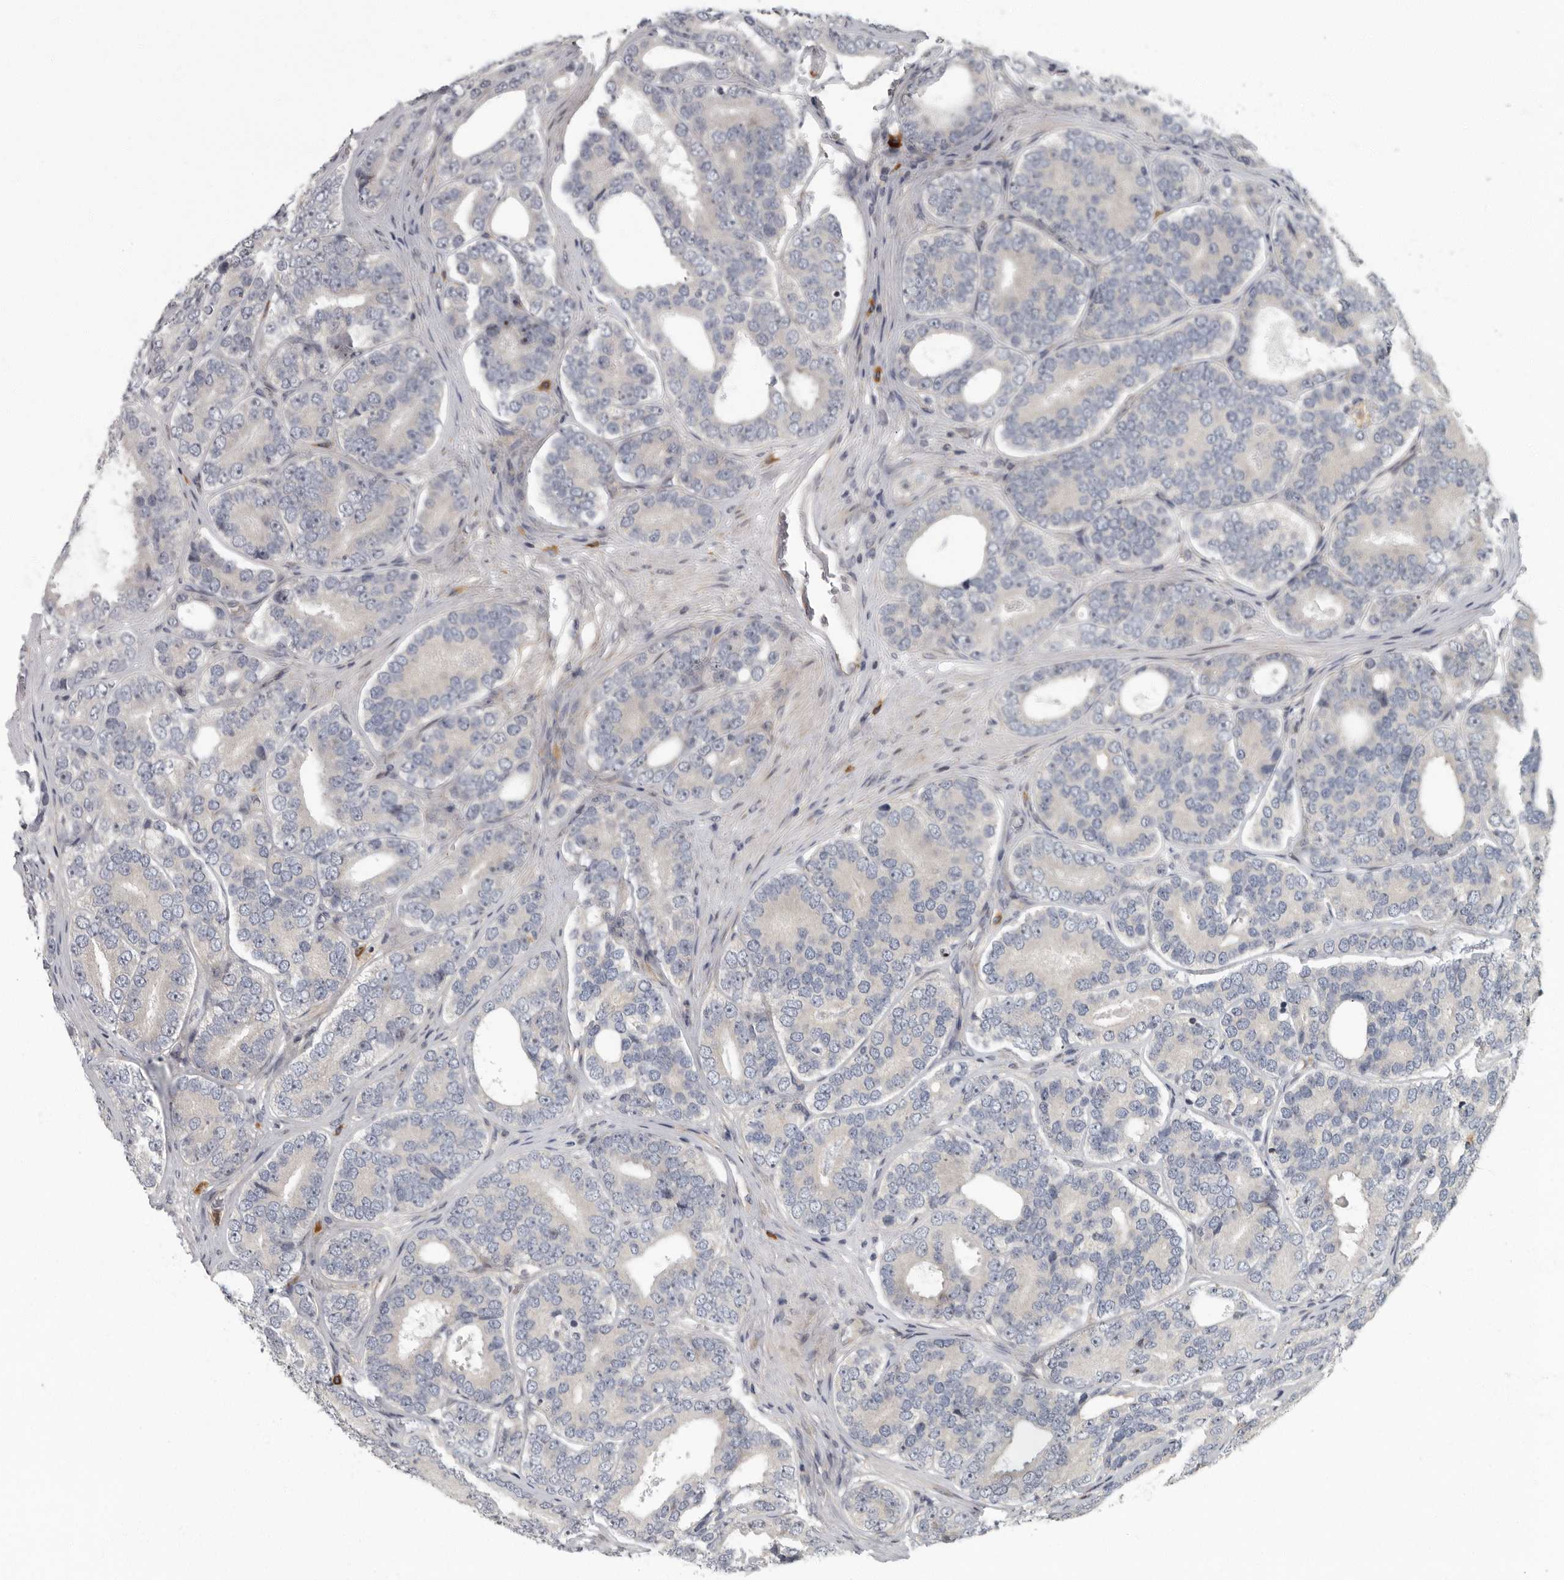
{"staining": {"intensity": "negative", "quantity": "none", "location": "none"}, "tissue": "prostate cancer", "cell_type": "Tumor cells", "image_type": "cancer", "snomed": [{"axis": "morphology", "description": "Adenocarcinoma, High grade"}, {"axis": "topography", "description": "Prostate"}], "caption": "High magnification brightfield microscopy of high-grade adenocarcinoma (prostate) stained with DAB (3,3'-diaminobenzidine) (brown) and counterstained with hematoxylin (blue): tumor cells show no significant staining.", "gene": "PDCD11", "patient": {"sex": "male", "age": 56}}